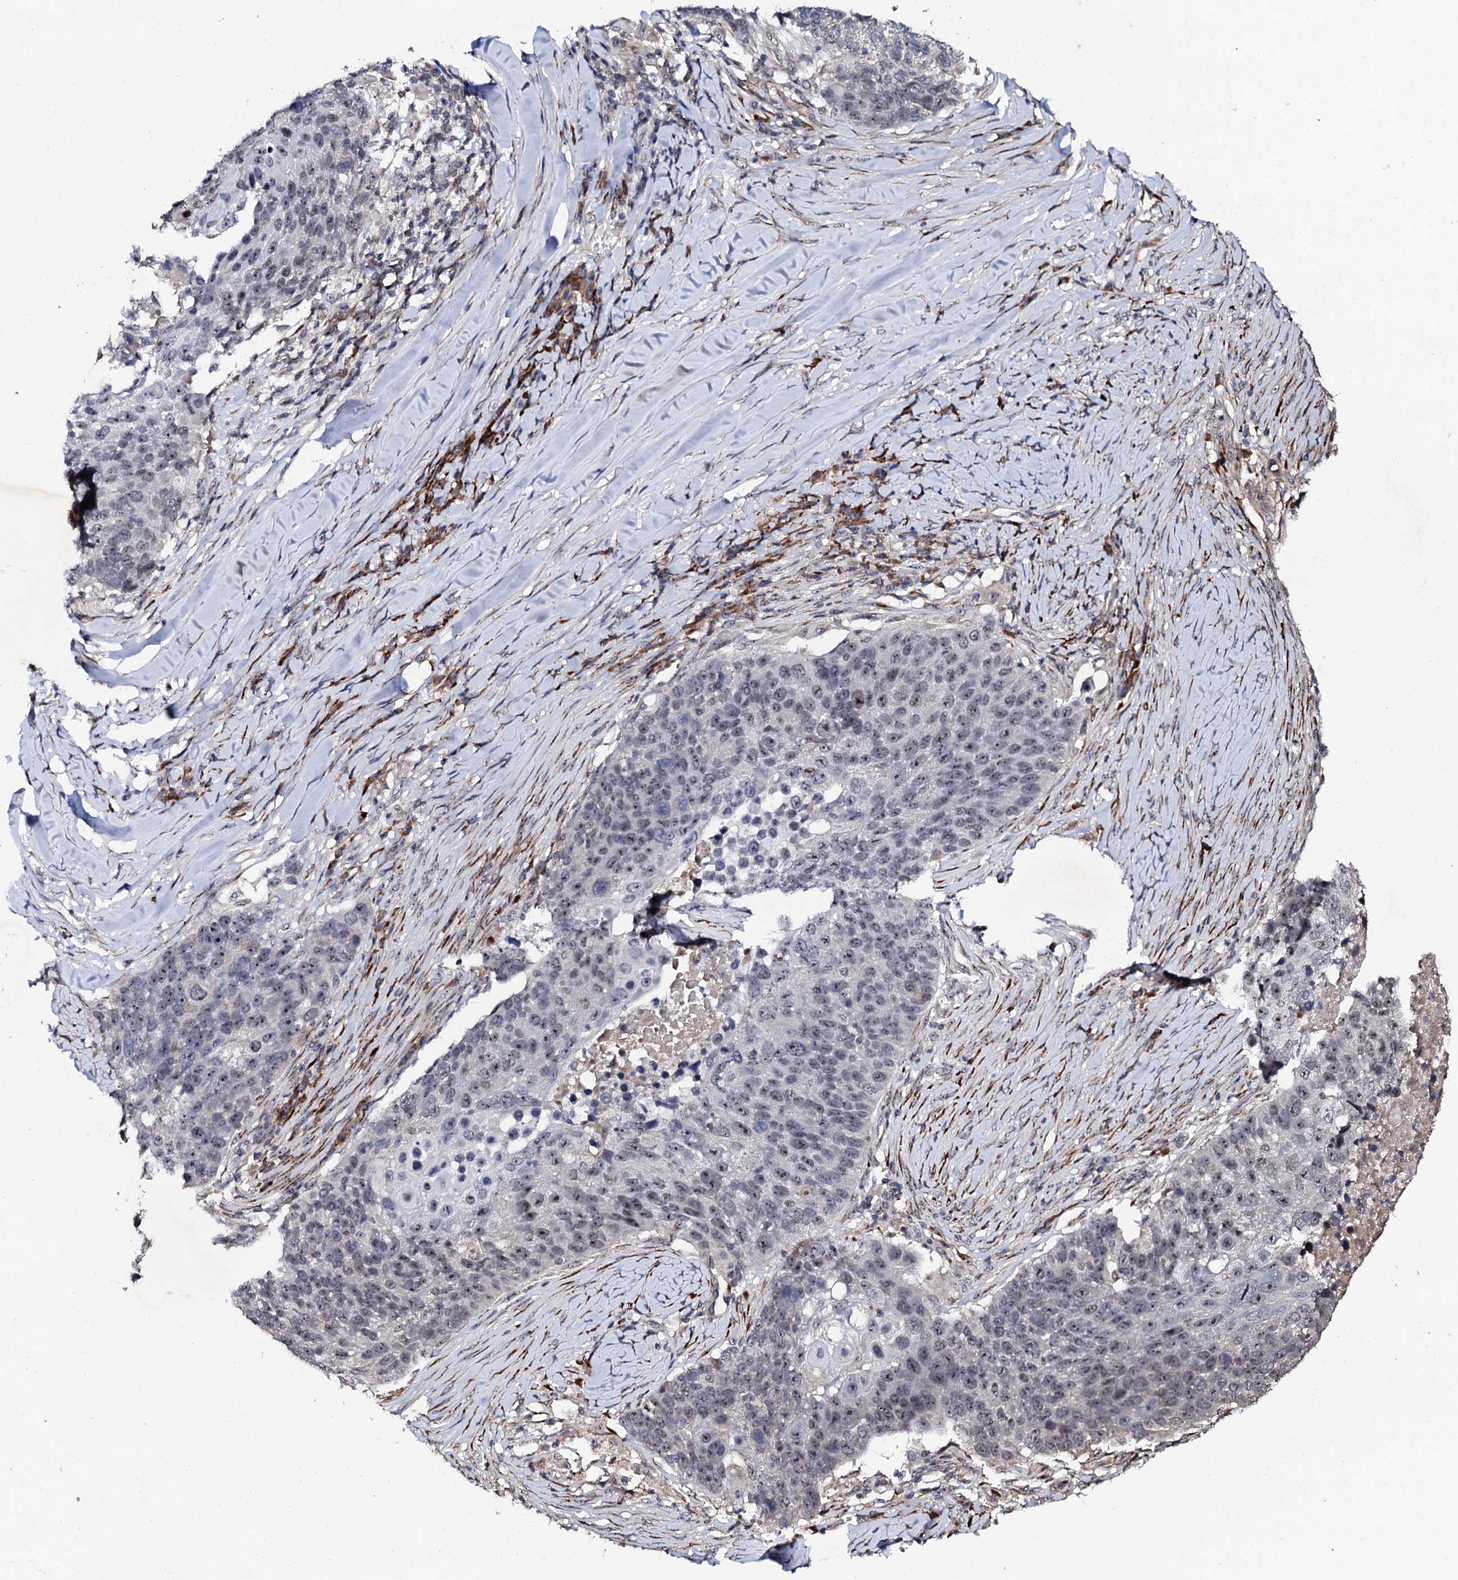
{"staining": {"intensity": "moderate", "quantity": "<25%", "location": "nuclear"}, "tissue": "lung cancer", "cell_type": "Tumor cells", "image_type": "cancer", "snomed": [{"axis": "morphology", "description": "Normal tissue, NOS"}, {"axis": "morphology", "description": "Squamous cell carcinoma, NOS"}, {"axis": "topography", "description": "Lymph node"}, {"axis": "topography", "description": "Lung"}], "caption": "Protein expression analysis of lung cancer (squamous cell carcinoma) exhibits moderate nuclear positivity in approximately <25% of tumor cells.", "gene": "FAM111A", "patient": {"sex": "male", "age": 66}}